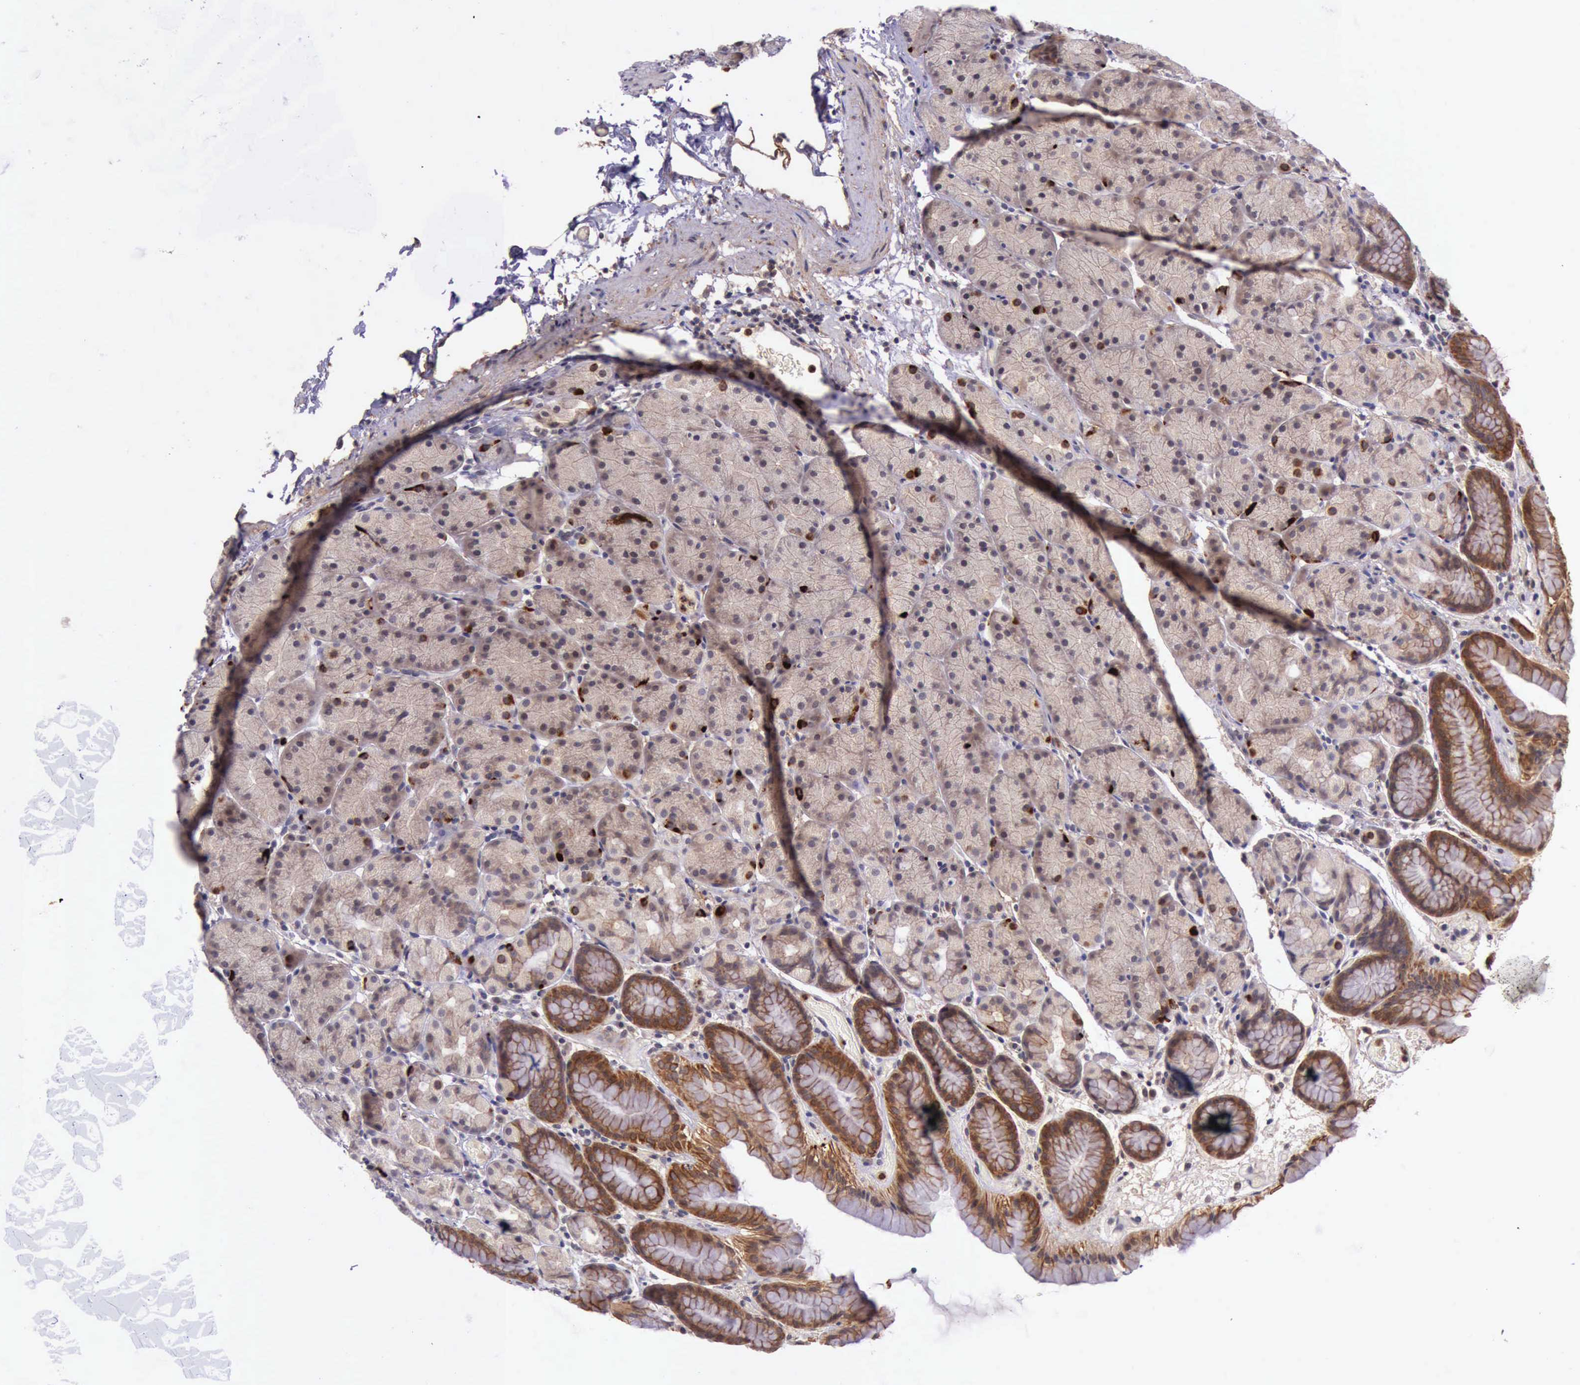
{"staining": {"intensity": "moderate", "quantity": "25%-75%", "location": "cytoplasmic/membranous"}, "tissue": "stomach", "cell_type": "Glandular cells", "image_type": "normal", "snomed": [{"axis": "morphology", "description": "Normal tissue, NOS"}, {"axis": "topography", "description": "Stomach, upper"}], "caption": "The histopathology image shows immunohistochemical staining of normal stomach. There is moderate cytoplasmic/membranous positivity is appreciated in about 25%-75% of glandular cells.", "gene": "PRICKLE3", "patient": {"sex": "male", "age": 47}}